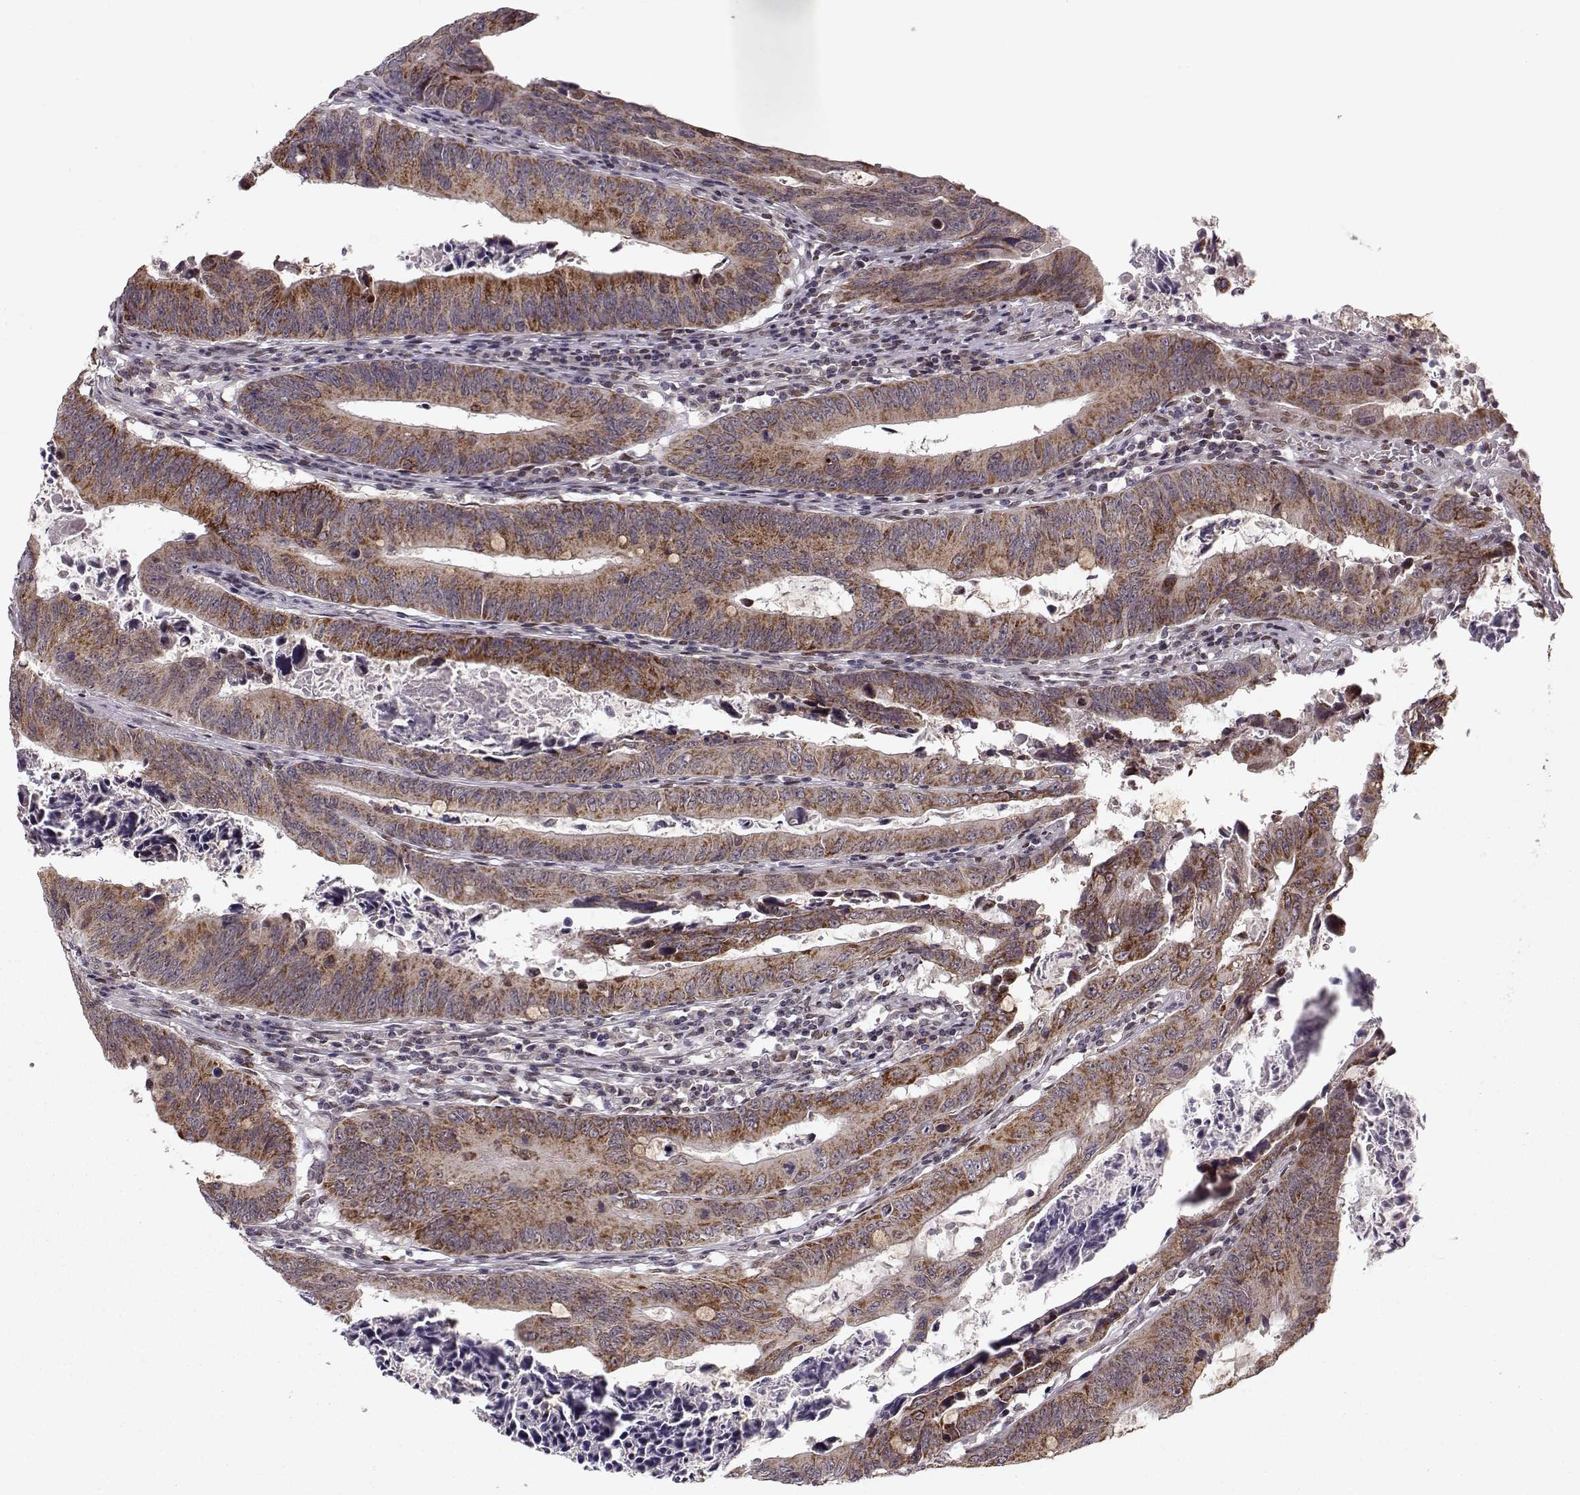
{"staining": {"intensity": "strong", "quantity": ">75%", "location": "cytoplasmic/membranous"}, "tissue": "colorectal cancer", "cell_type": "Tumor cells", "image_type": "cancer", "snomed": [{"axis": "morphology", "description": "Adenocarcinoma, NOS"}, {"axis": "topography", "description": "Colon"}], "caption": "This photomicrograph exhibits immunohistochemistry (IHC) staining of human adenocarcinoma (colorectal), with high strong cytoplasmic/membranous staining in approximately >75% of tumor cells.", "gene": "RAI1", "patient": {"sex": "female", "age": 87}}